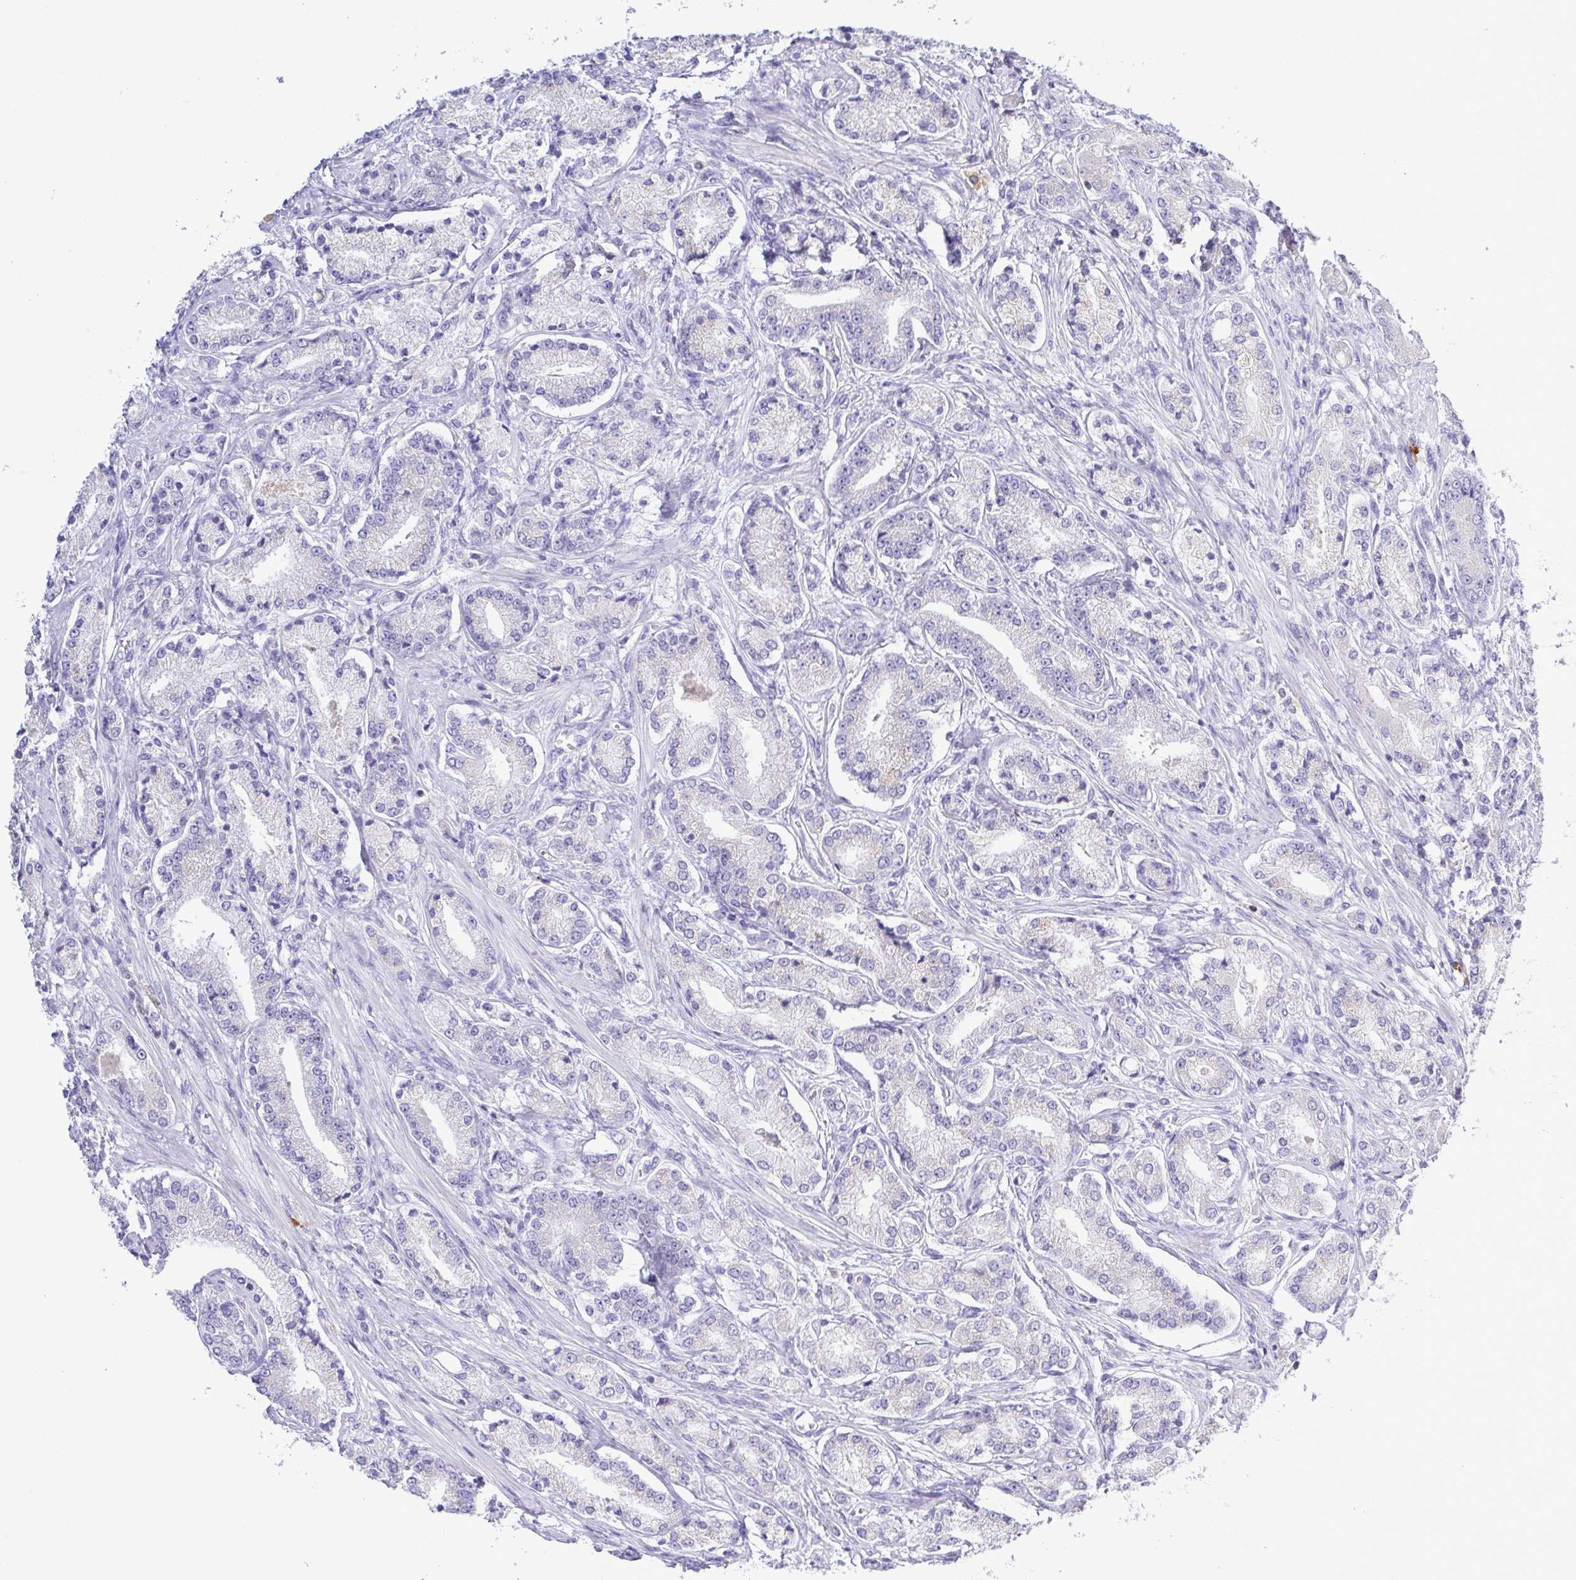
{"staining": {"intensity": "negative", "quantity": "none", "location": "none"}, "tissue": "prostate cancer", "cell_type": "Tumor cells", "image_type": "cancer", "snomed": [{"axis": "morphology", "description": "Adenocarcinoma, High grade"}, {"axis": "topography", "description": "Prostate and seminal vesicle, NOS"}], "caption": "High power microscopy micrograph of an immunohistochemistry photomicrograph of prostate cancer, revealing no significant staining in tumor cells.", "gene": "PGLYRP1", "patient": {"sex": "male", "age": 61}}